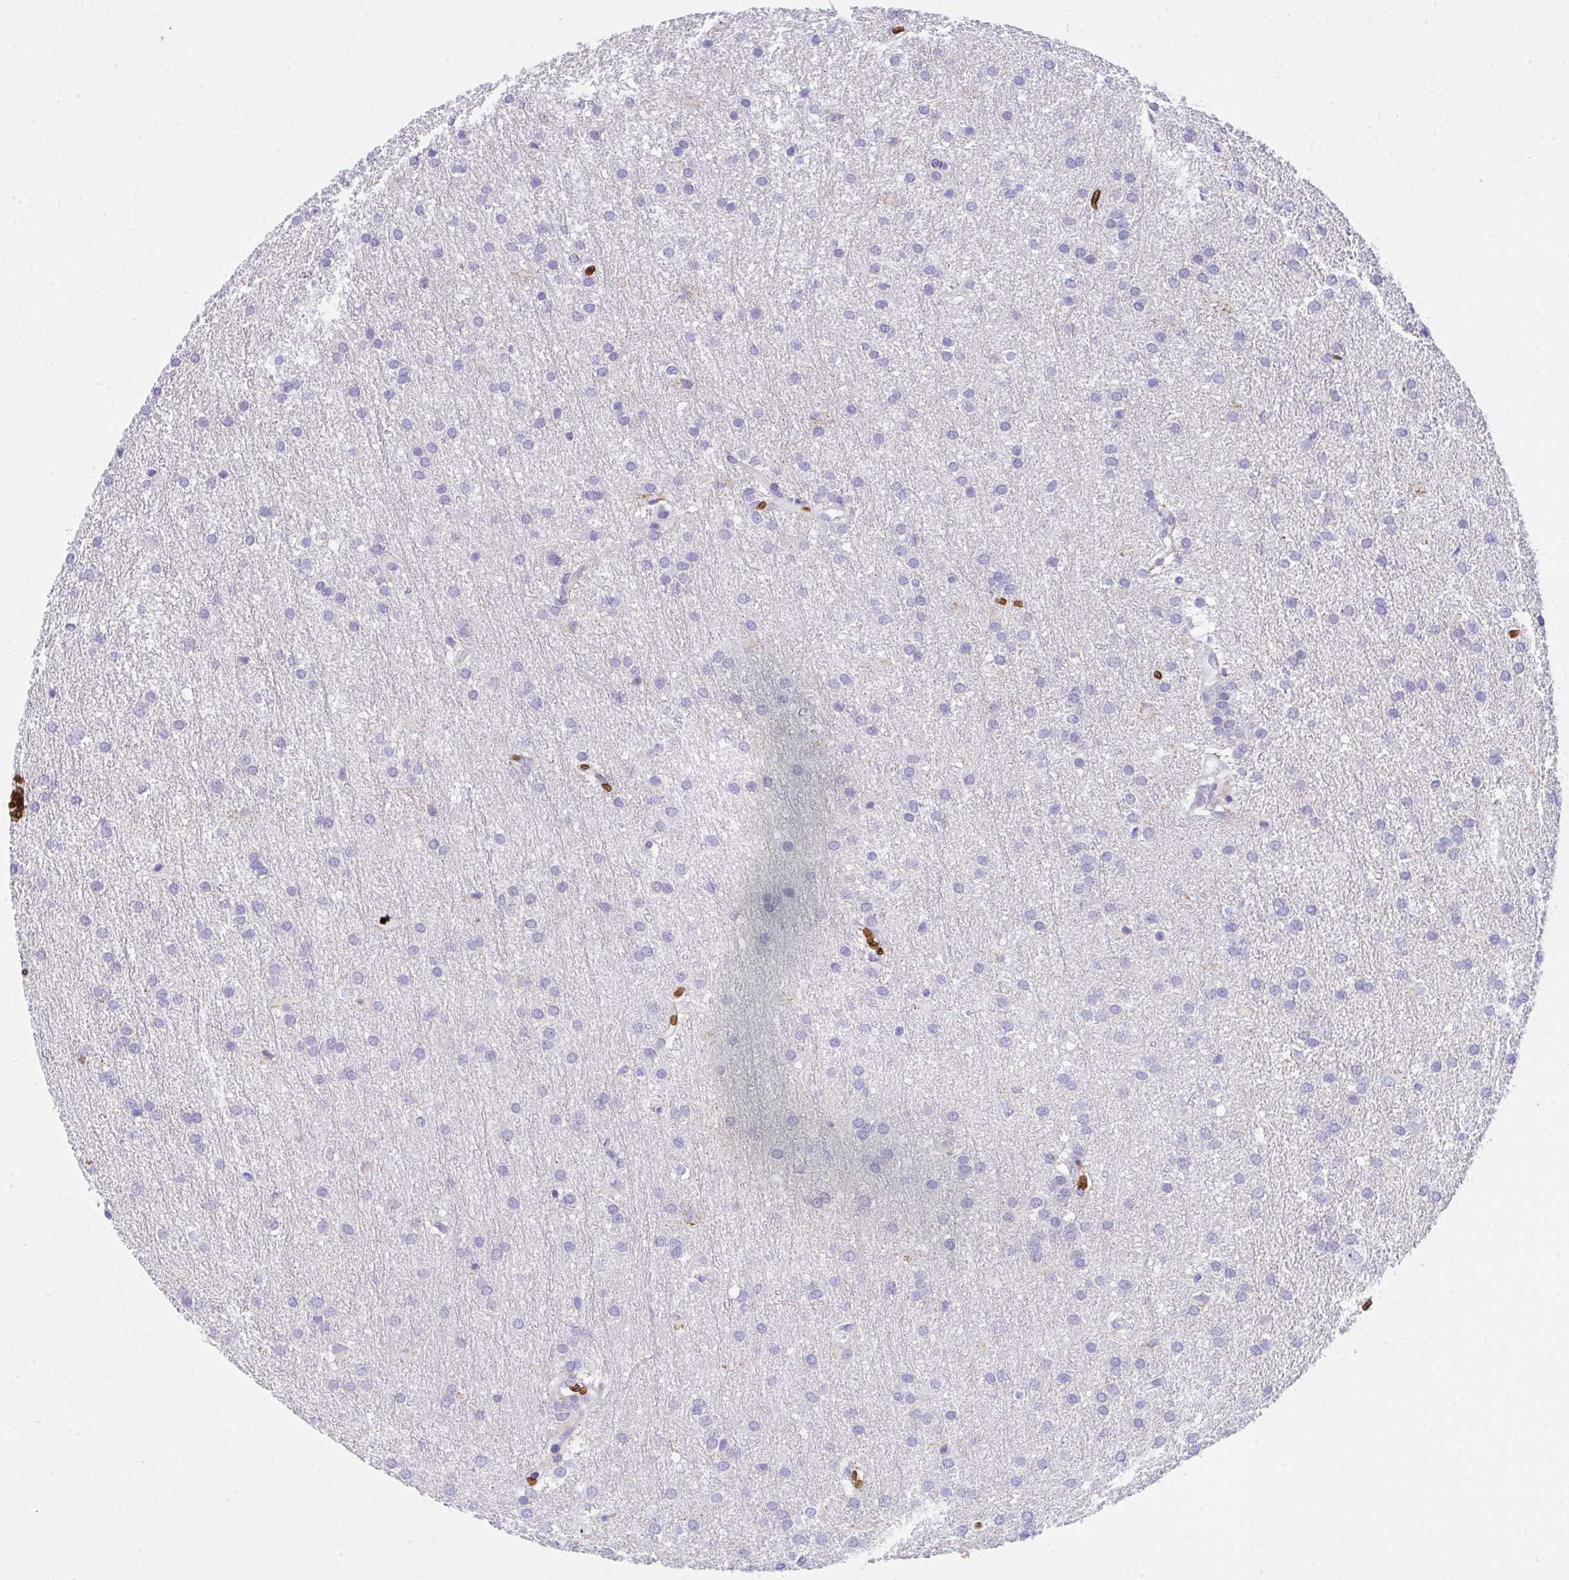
{"staining": {"intensity": "negative", "quantity": "none", "location": "none"}, "tissue": "glioma", "cell_type": "Tumor cells", "image_type": "cancer", "snomed": [{"axis": "morphology", "description": "Glioma, malignant, Low grade"}, {"axis": "topography", "description": "Brain"}], "caption": "A micrograph of human malignant glioma (low-grade) is negative for staining in tumor cells.", "gene": "ANK1", "patient": {"sex": "female", "age": 32}}